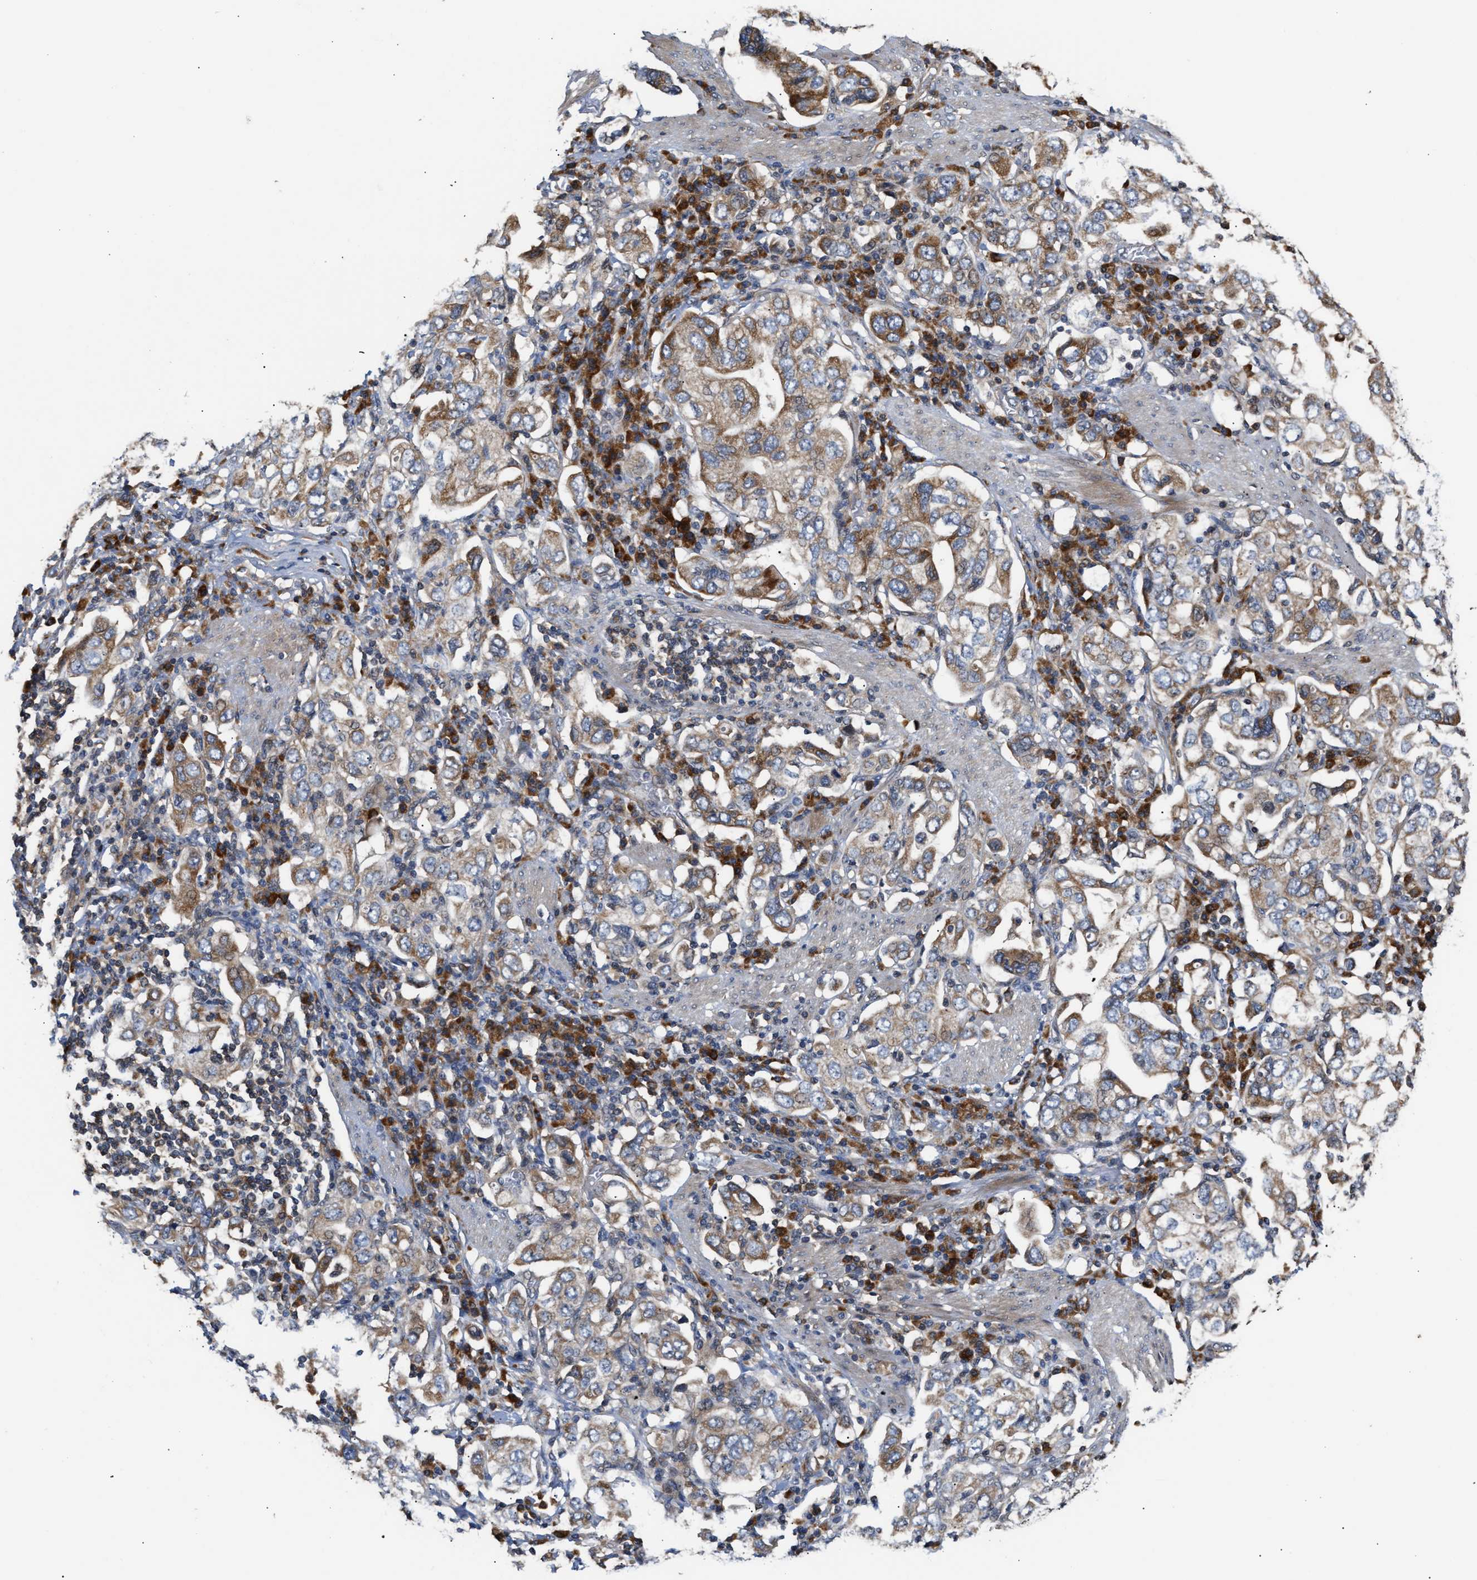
{"staining": {"intensity": "moderate", "quantity": "25%-75%", "location": "cytoplasmic/membranous"}, "tissue": "stomach cancer", "cell_type": "Tumor cells", "image_type": "cancer", "snomed": [{"axis": "morphology", "description": "Adenocarcinoma, NOS"}, {"axis": "topography", "description": "Stomach, upper"}], "caption": "Tumor cells show medium levels of moderate cytoplasmic/membranous expression in approximately 25%-75% of cells in human stomach cancer.", "gene": "CLIP2", "patient": {"sex": "male", "age": 62}}